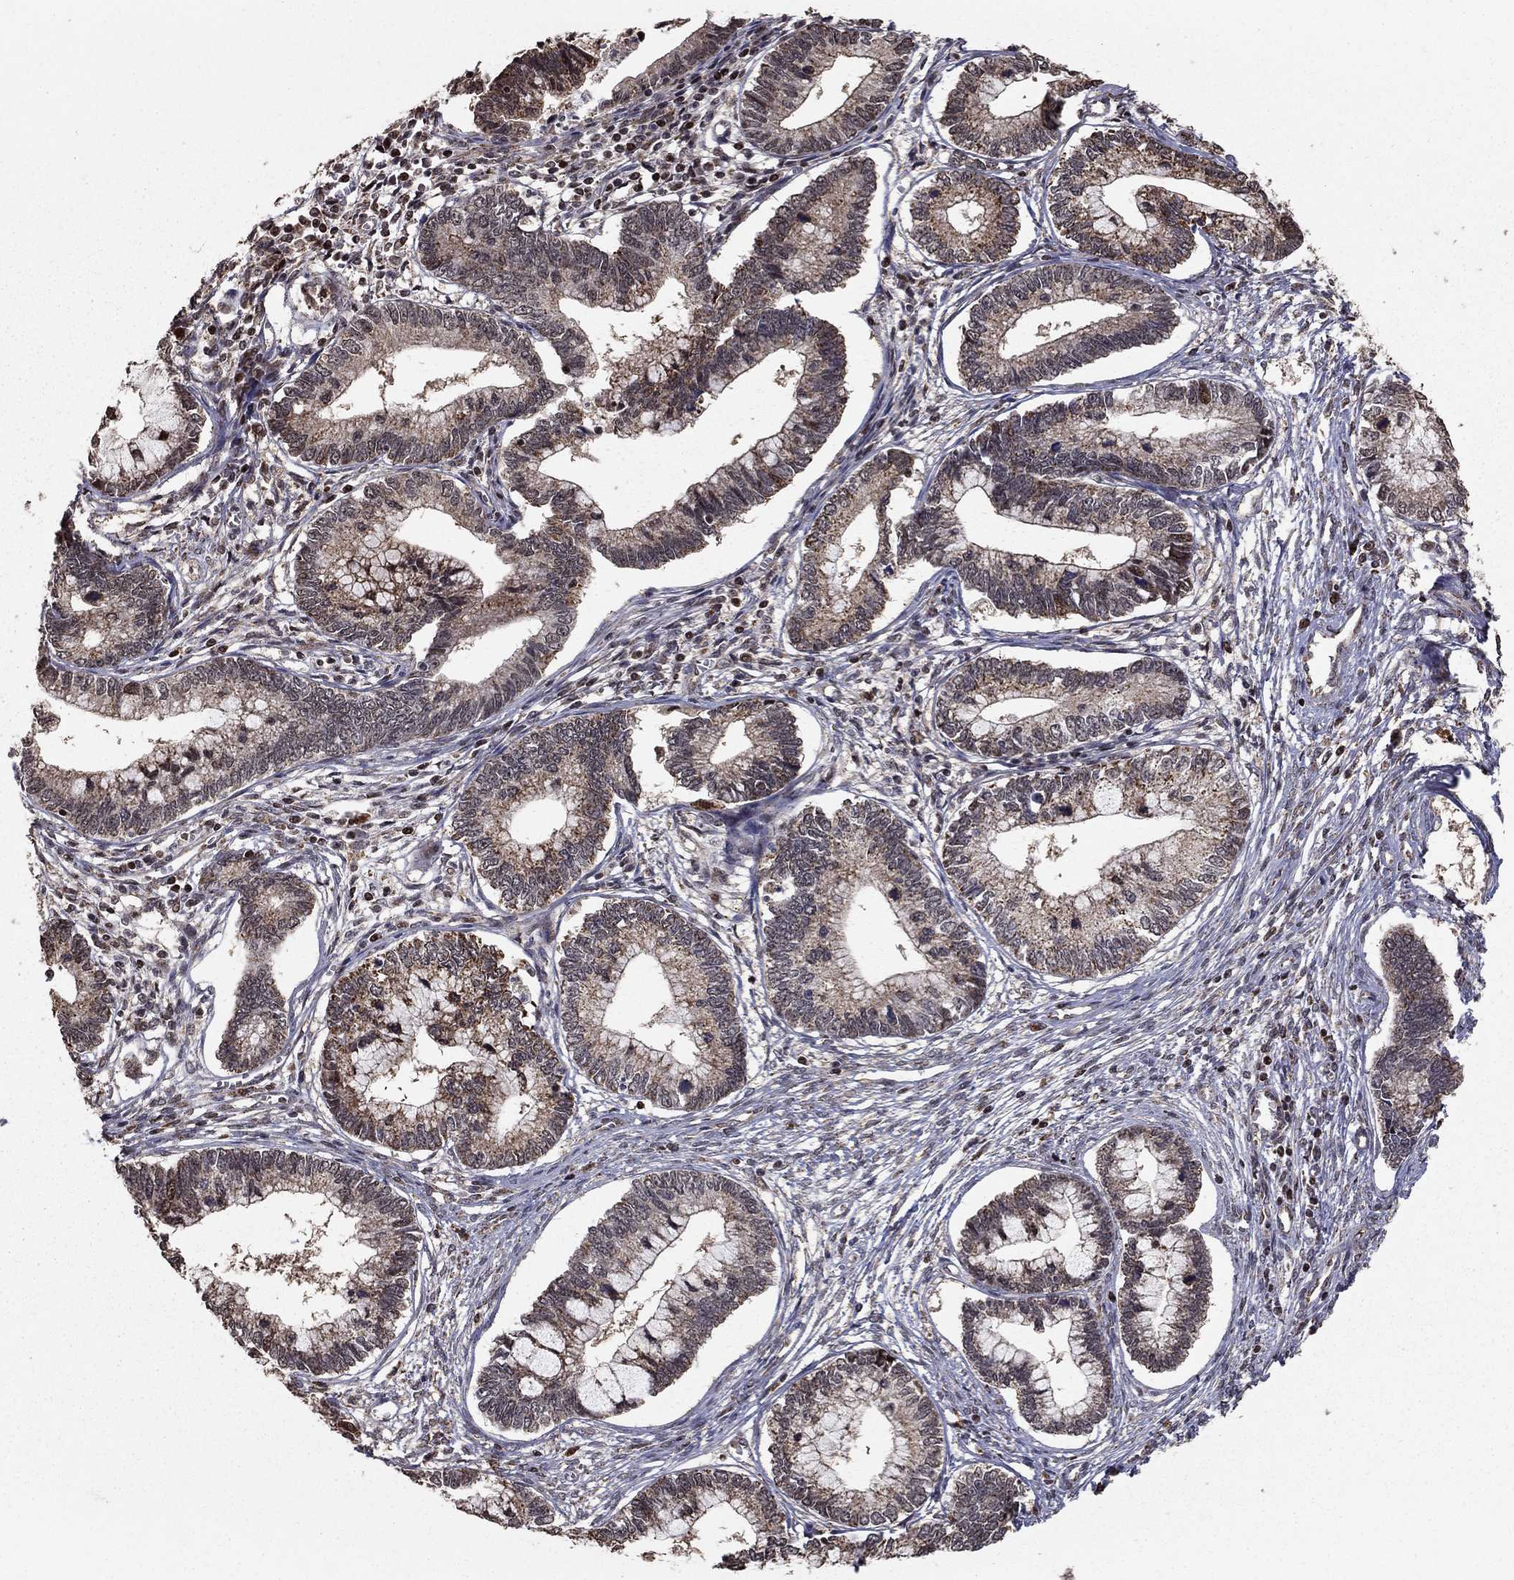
{"staining": {"intensity": "moderate", "quantity": "25%-75%", "location": "cytoplasmic/membranous"}, "tissue": "cervical cancer", "cell_type": "Tumor cells", "image_type": "cancer", "snomed": [{"axis": "morphology", "description": "Adenocarcinoma, NOS"}, {"axis": "topography", "description": "Cervix"}], "caption": "This photomicrograph reveals cervical cancer (adenocarcinoma) stained with immunohistochemistry (IHC) to label a protein in brown. The cytoplasmic/membranous of tumor cells show moderate positivity for the protein. Nuclei are counter-stained blue.", "gene": "ACOT13", "patient": {"sex": "female", "age": 44}}